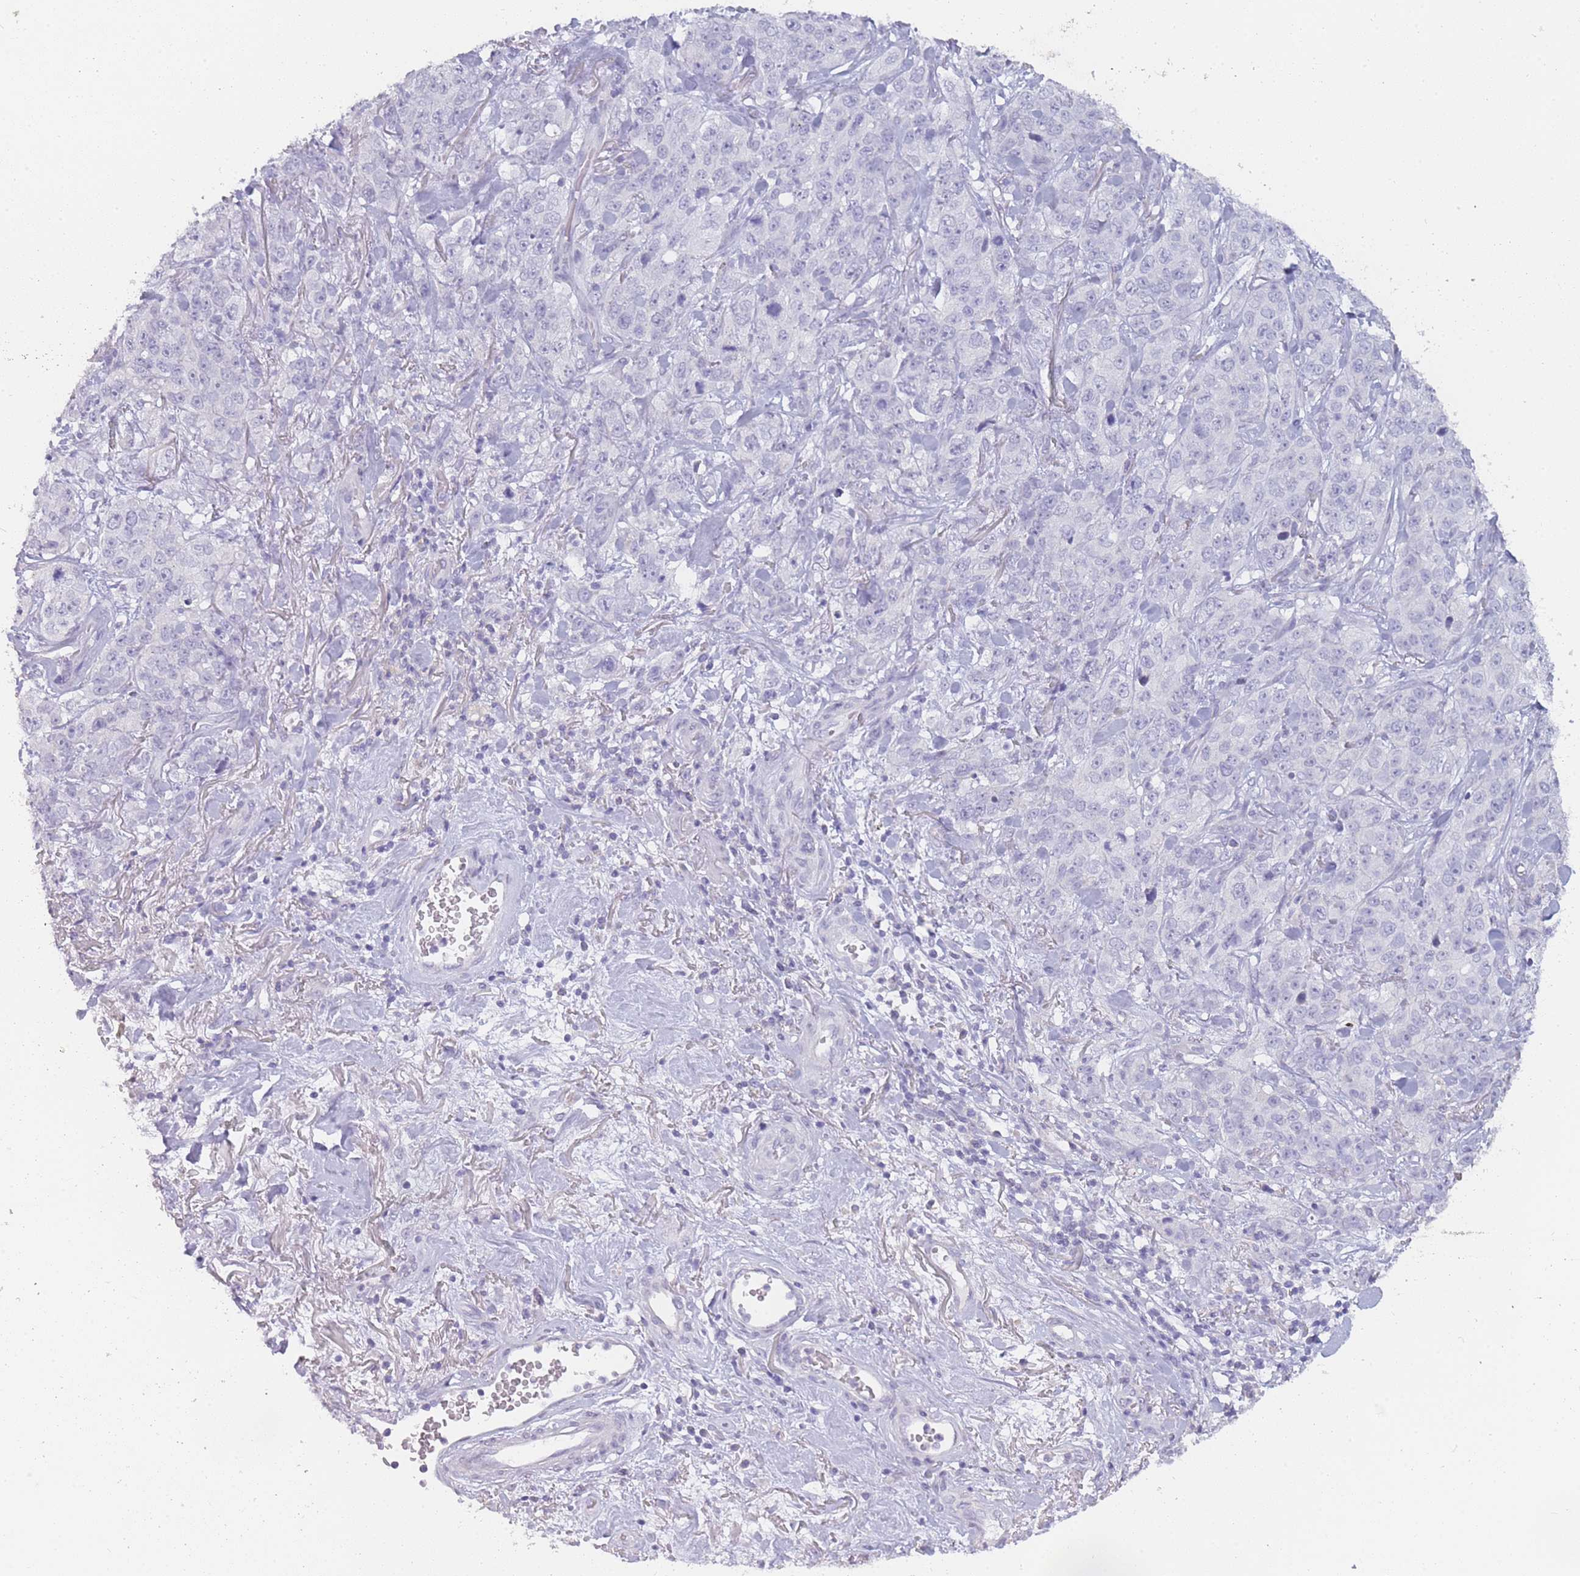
{"staining": {"intensity": "negative", "quantity": "none", "location": "none"}, "tissue": "stomach cancer", "cell_type": "Tumor cells", "image_type": "cancer", "snomed": [{"axis": "morphology", "description": "Adenocarcinoma, NOS"}, {"axis": "topography", "description": "Stomach"}], "caption": "The histopathology image exhibits no significant expression in tumor cells of stomach cancer (adenocarcinoma).", "gene": "INS", "patient": {"sex": "male", "age": 48}}